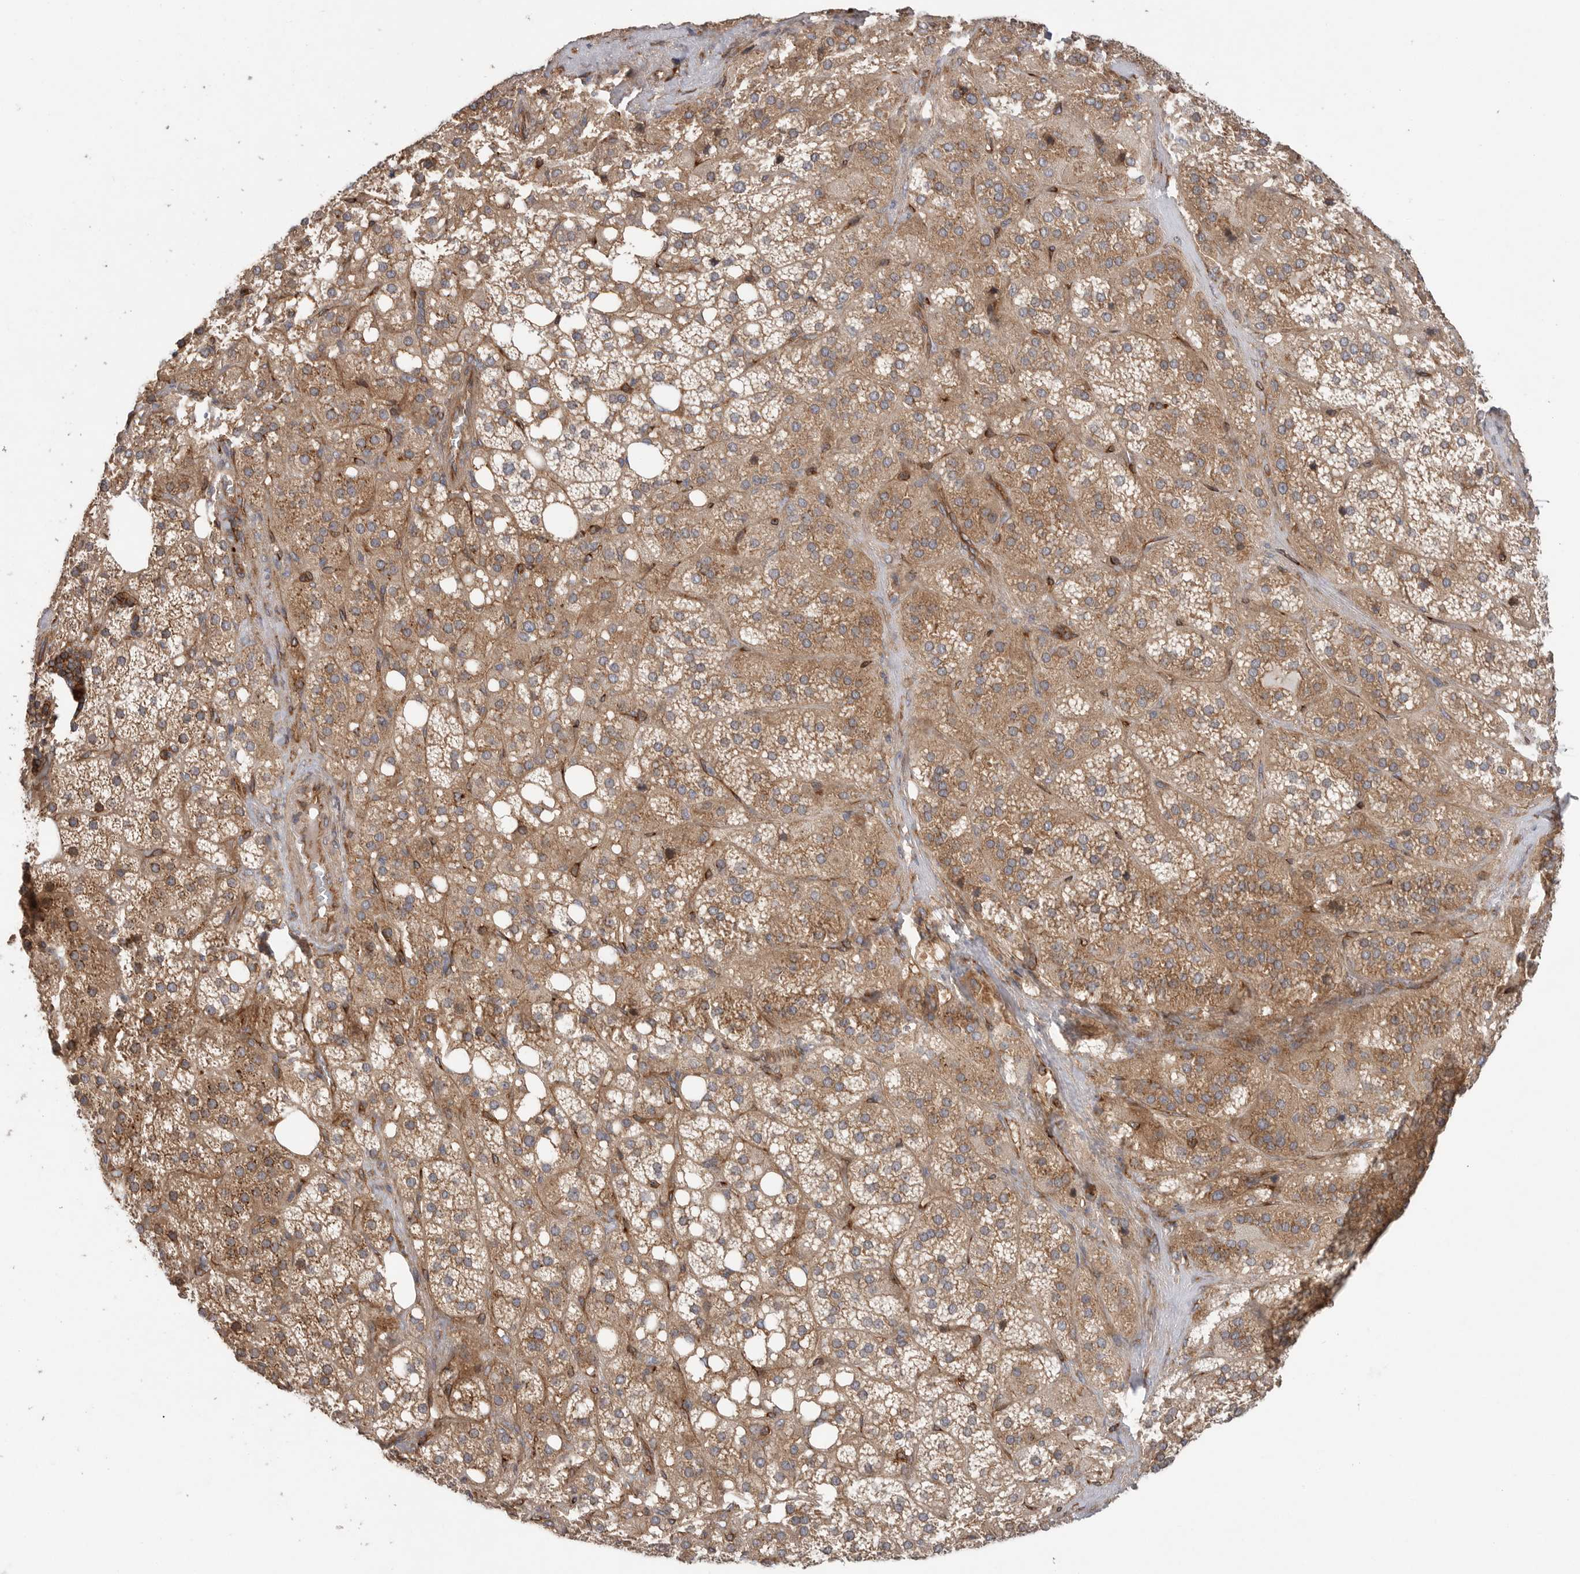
{"staining": {"intensity": "moderate", "quantity": ">75%", "location": "cytoplasmic/membranous"}, "tissue": "adrenal gland", "cell_type": "Glandular cells", "image_type": "normal", "snomed": [{"axis": "morphology", "description": "Normal tissue, NOS"}, {"axis": "topography", "description": "Adrenal gland"}], "caption": "A histopathology image of human adrenal gland stained for a protein displays moderate cytoplasmic/membranous brown staining in glandular cells. (IHC, brightfield microscopy, high magnification).", "gene": "PRKCH", "patient": {"sex": "female", "age": 59}}